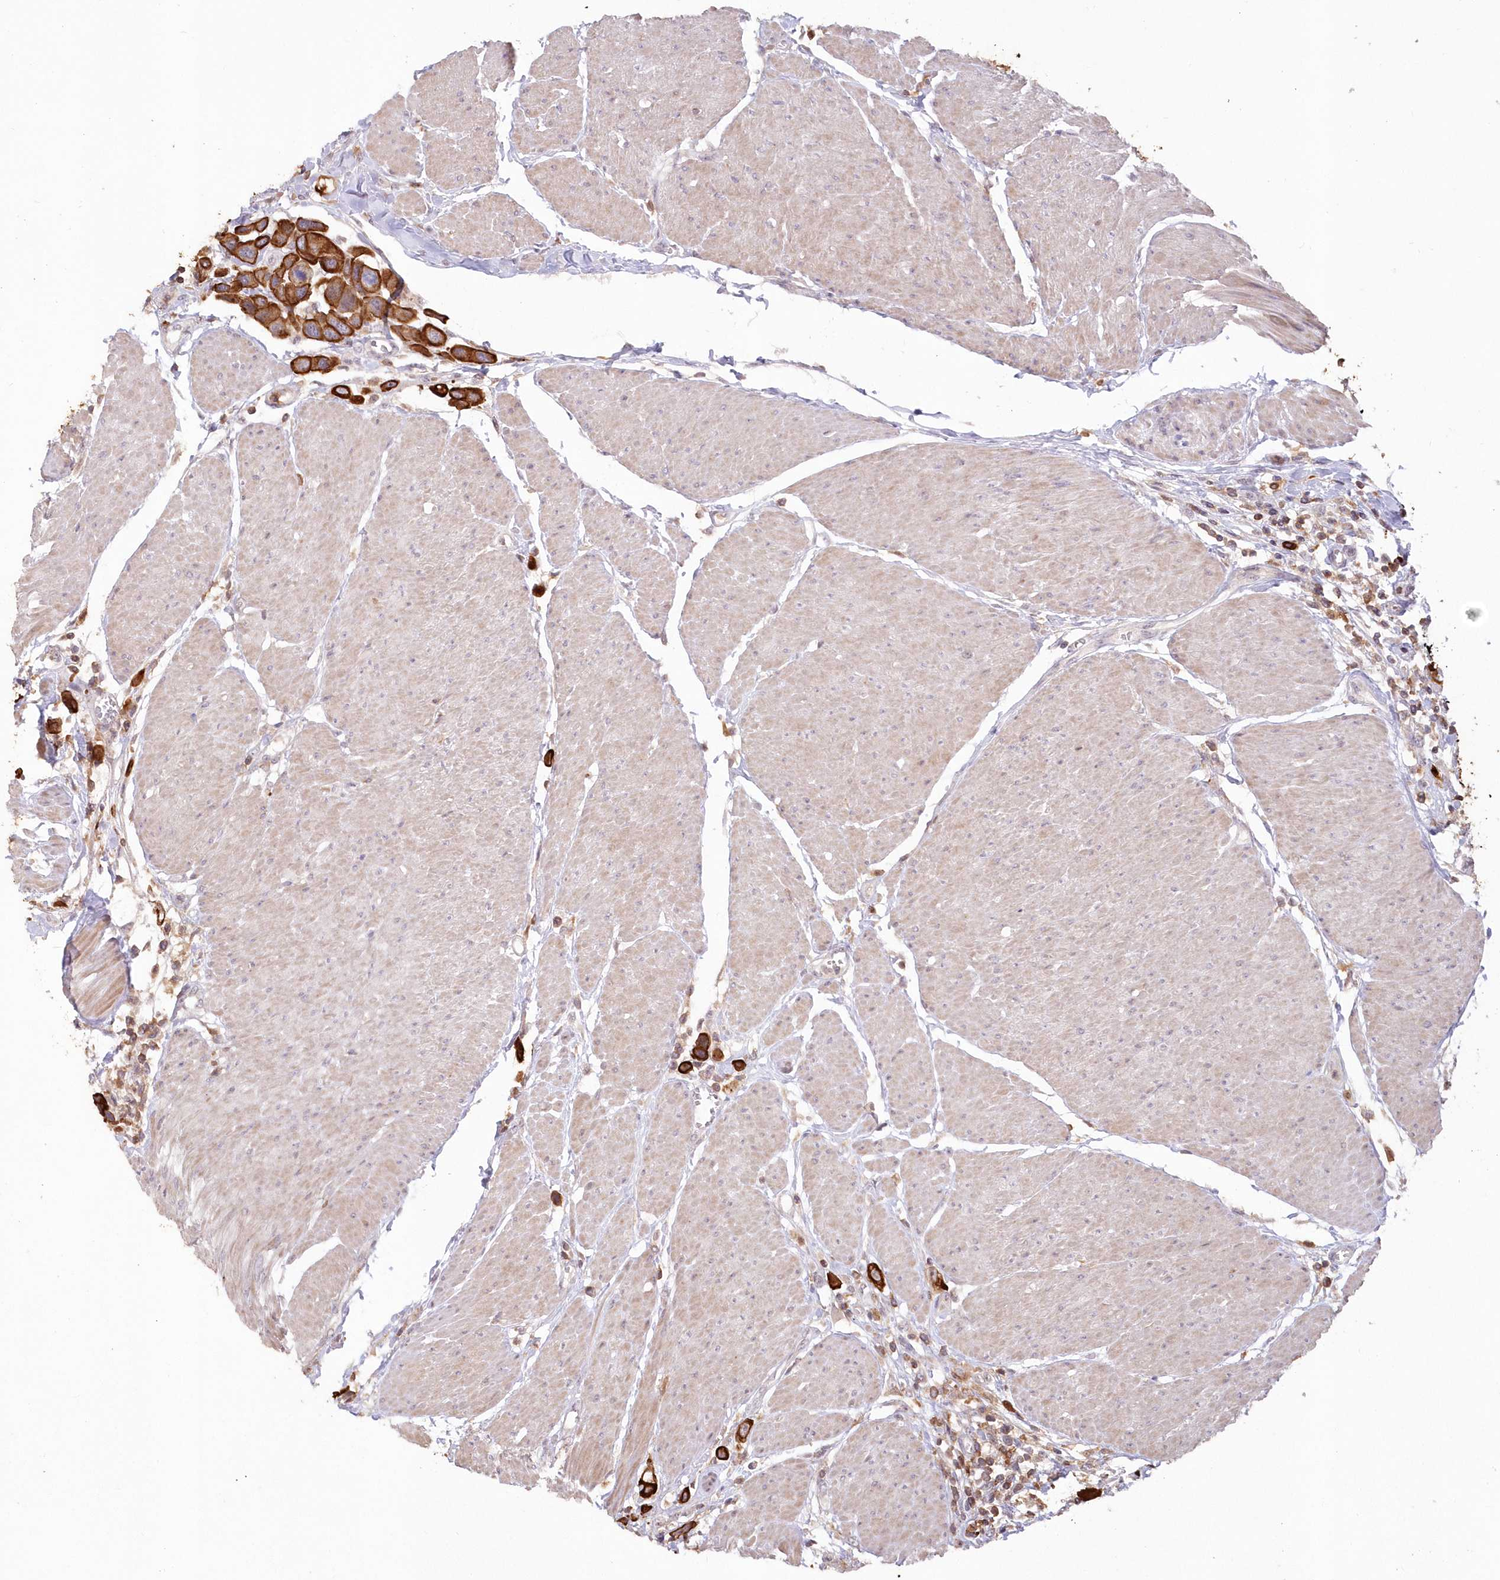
{"staining": {"intensity": "strong", "quantity": ">75%", "location": "cytoplasmic/membranous"}, "tissue": "urothelial cancer", "cell_type": "Tumor cells", "image_type": "cancer", "snomed": [{"axis": "morphology", "description": "Urothelial carcinoma, High grade"}, {"axis": "topography", "description": "Urinary bladder"}], "caption": "Urothelial carcinoma (high-grade) was stained to show a protein in brown. There is high levels of strong cytoplasmic/membranous expression in approximately >75% of tumor cells.", "gene": "SNED1", "patient": {"sex": "male", "age": 50}}